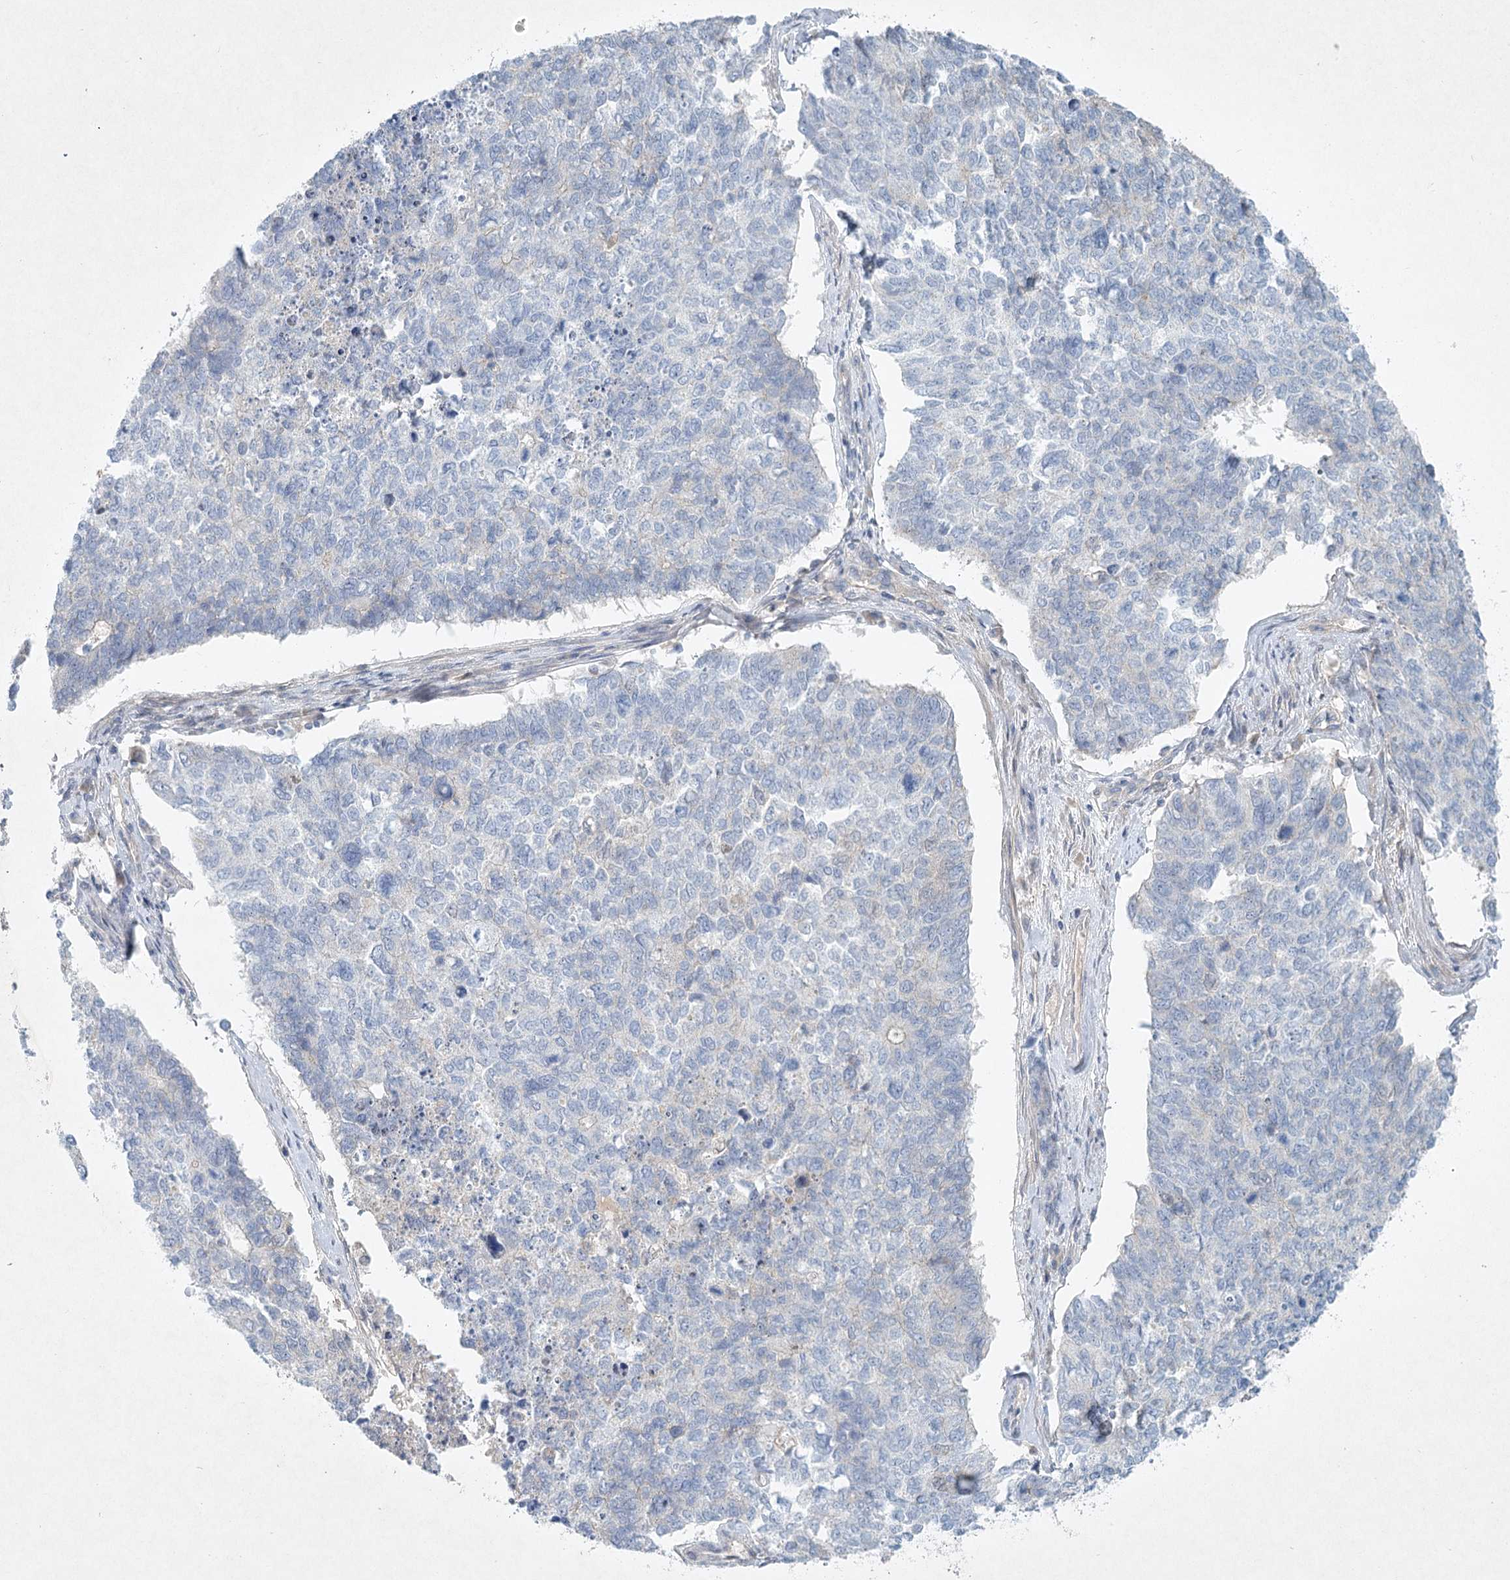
{"staining": {"intensity": "negative", "quantity": "none", "location": "none"}, "tissue": "cervical cancer", "cell_type": "Tumor cells", "image_type": "cancer", "snomed": [{"axis": "morphology", "description": "Squamous cell carcinoma, NOS"}, {"axis": "topography", "description": "Cervix"}], "caption": "Cervical cancer was stained to show a protein in brown. There is no significant staining in tumor cells. (DAB immunohistochemistry, high magnification).", "gene": "DNMBP", "patient": {"sex": "female", "age": 63}}